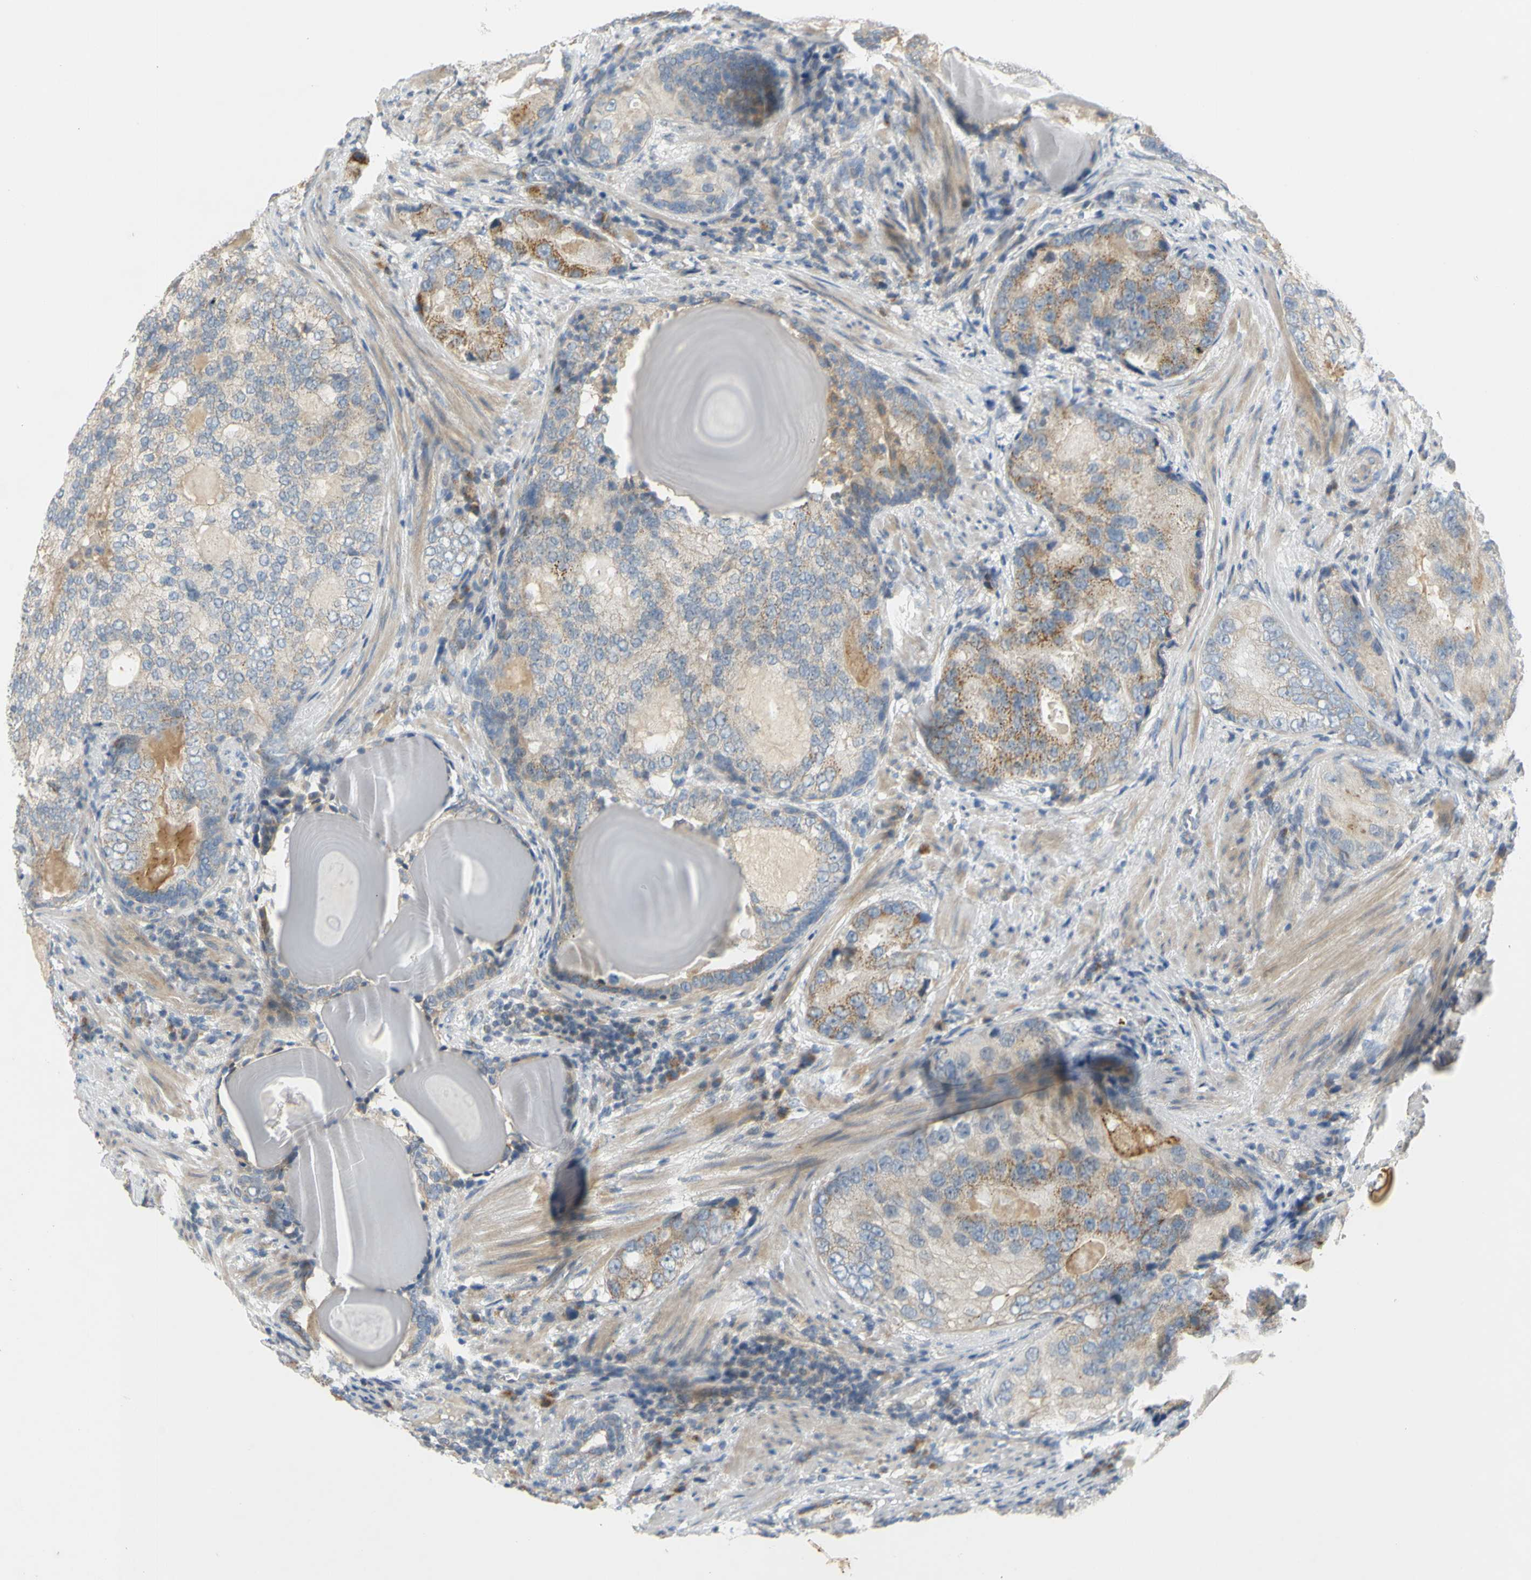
{"staining": {"intensity": "moderate", "quantity": ">75%", "location": "cytoplasmic/membranous"}, "tissue": "prostate cancer", "cell_type": "Tumor cells", "image_type": "cancer", "snomed": [{"axis": "morphology", "description": "Adenocarcinoma, High grade"}, {"axis": "topography", "description": "Prostate"}], "caption": "IHC image of human prostate high-grade adenocarcinoma stained for a protein (brown), which displays medium levels of moderate cytoplasmic/membranous positivity in approximately >75% of tumor cells.", "gene": "CCNB2", "patient": {"sex": "male", "age": 66}}